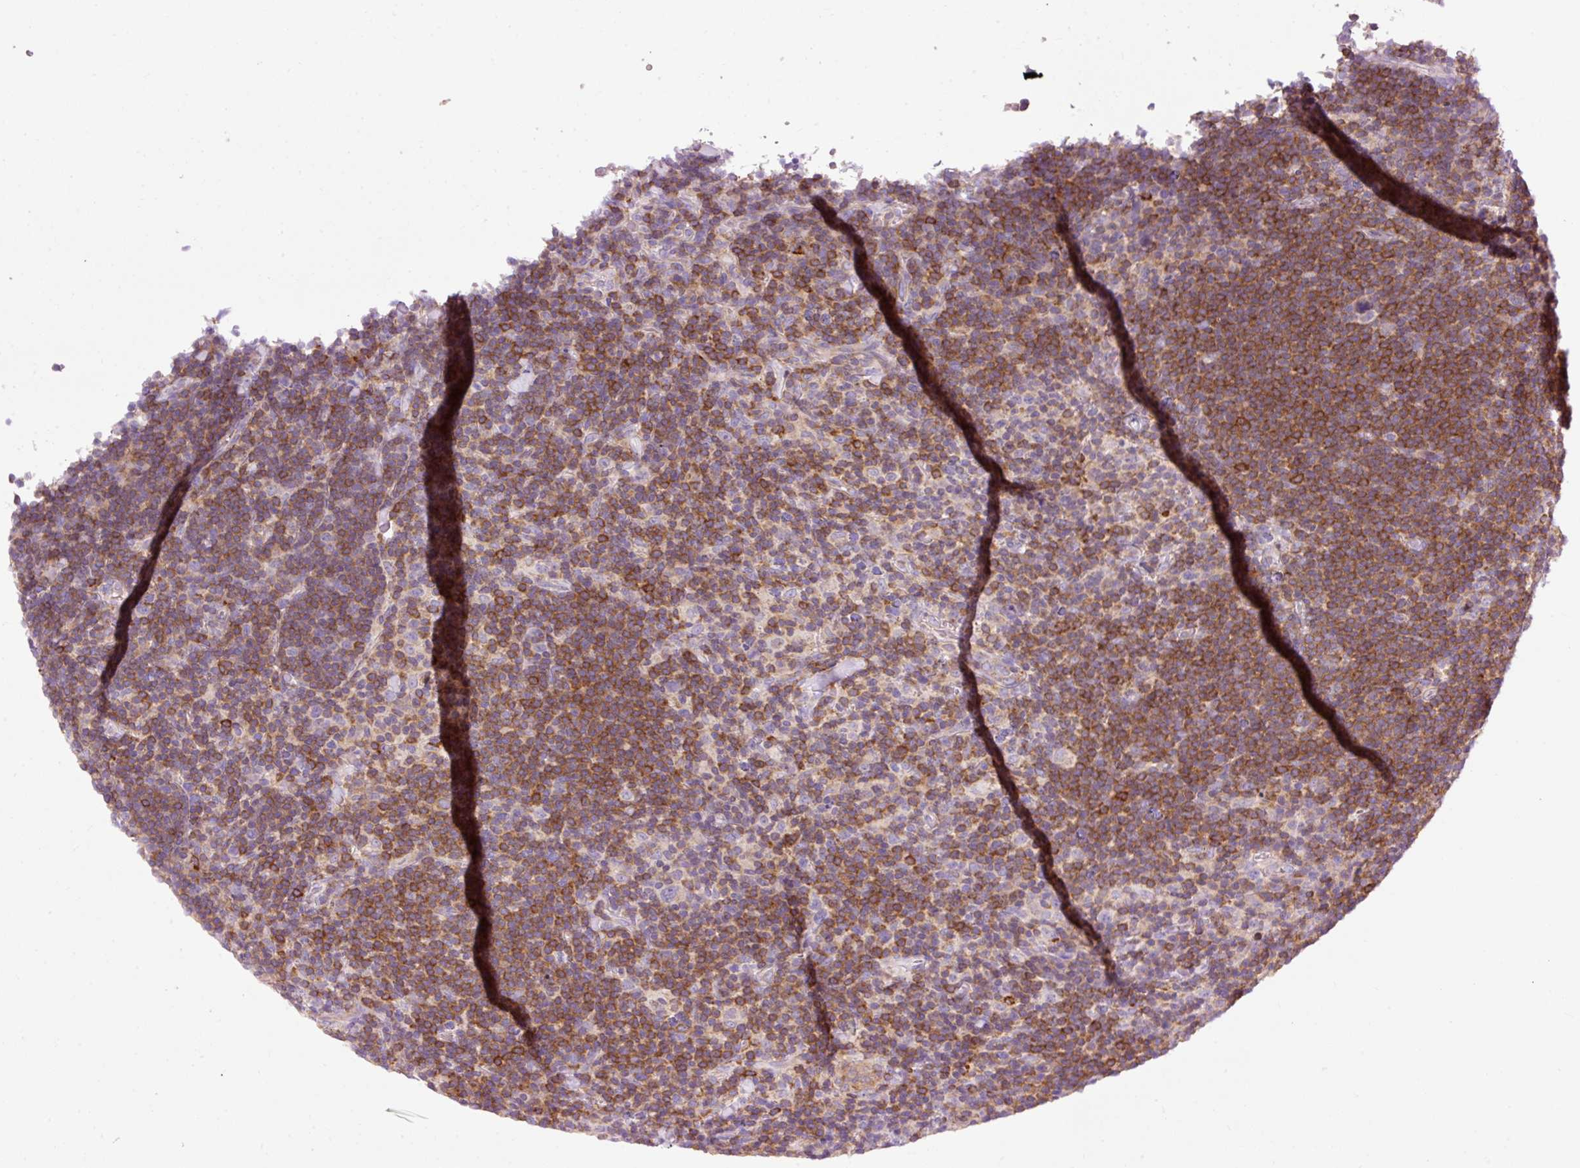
{"staining": {"intensity": "negative", "quantity": "none", "location": "none"}, "tissue": "lymphoma", "cell_type": "Tumor cells", "image_type": "cancer", "snomed": [{"axis": "morphology", "description": "Hodgkin's disease, NOS"}, {"axis": "topography", "description": "Lymph node"}], "caption": "The IHC image has no significant expression in tumor cells of Hodgkin's disease tissue.", "gene": "CD83", "patient": {"sex": "female", "age": 57}}